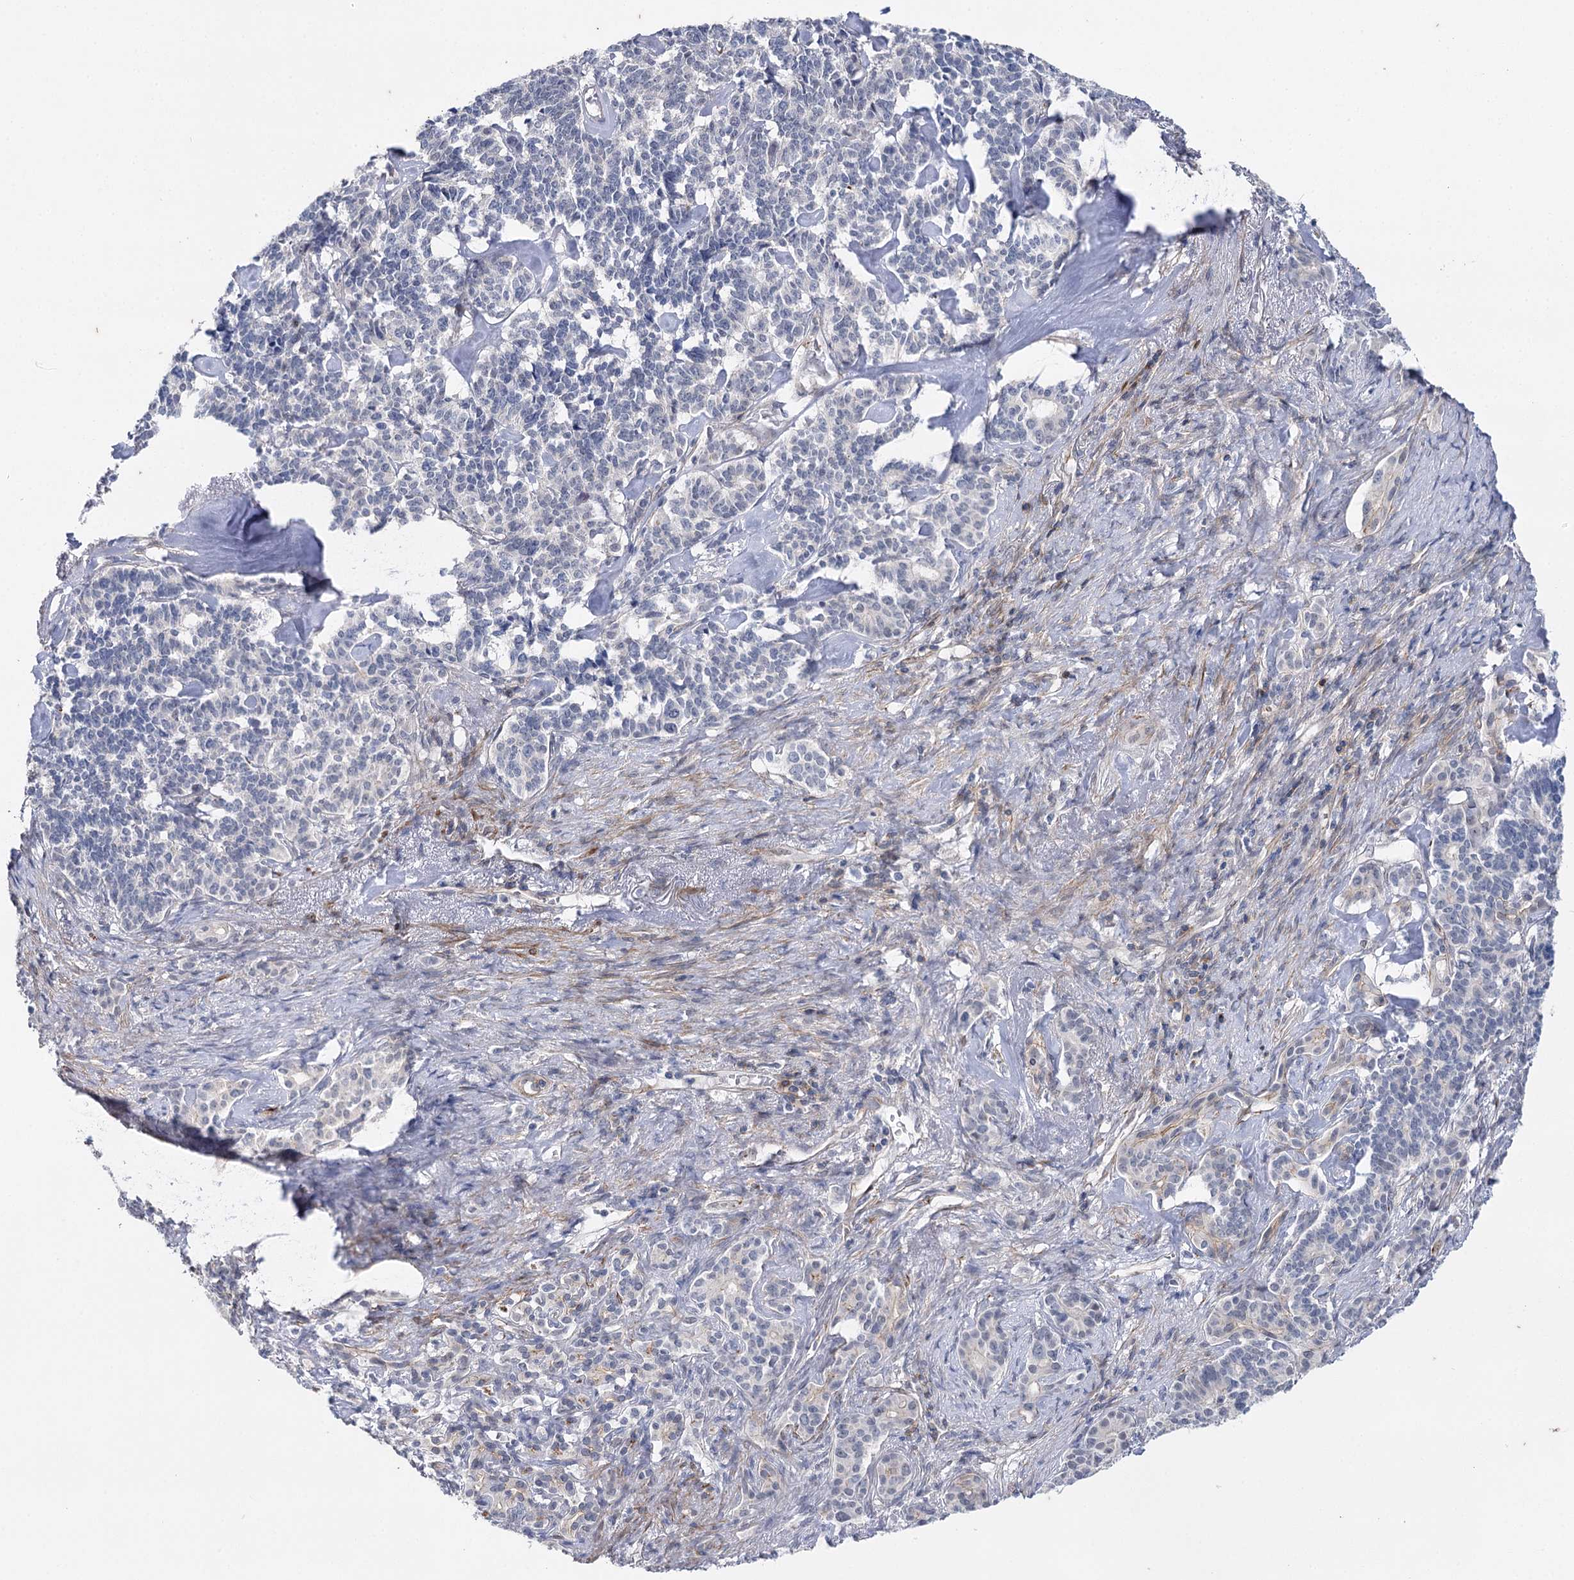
{"staining": {"intensity": "negative", "quantity": "none", "location": "none"}, "tissue": "pancreatic cancer", "cell_type": "Tumor cells", "image_type": "cancer", "snomed": [{"axis": "morphology", "description": "Adenocarcinoma, NOS"}, {"axis": "topography", "description": "Pancreas"}], "caption": "Tumor cells are negative for protein expression in human pancreatic adenocarcinoma. The staining is performed using DAB brown chromogen with nuclei counter-stained in using hematoxylin.", "gene": "AGXT2", "patient": {"sex": "female", "age": 74}}